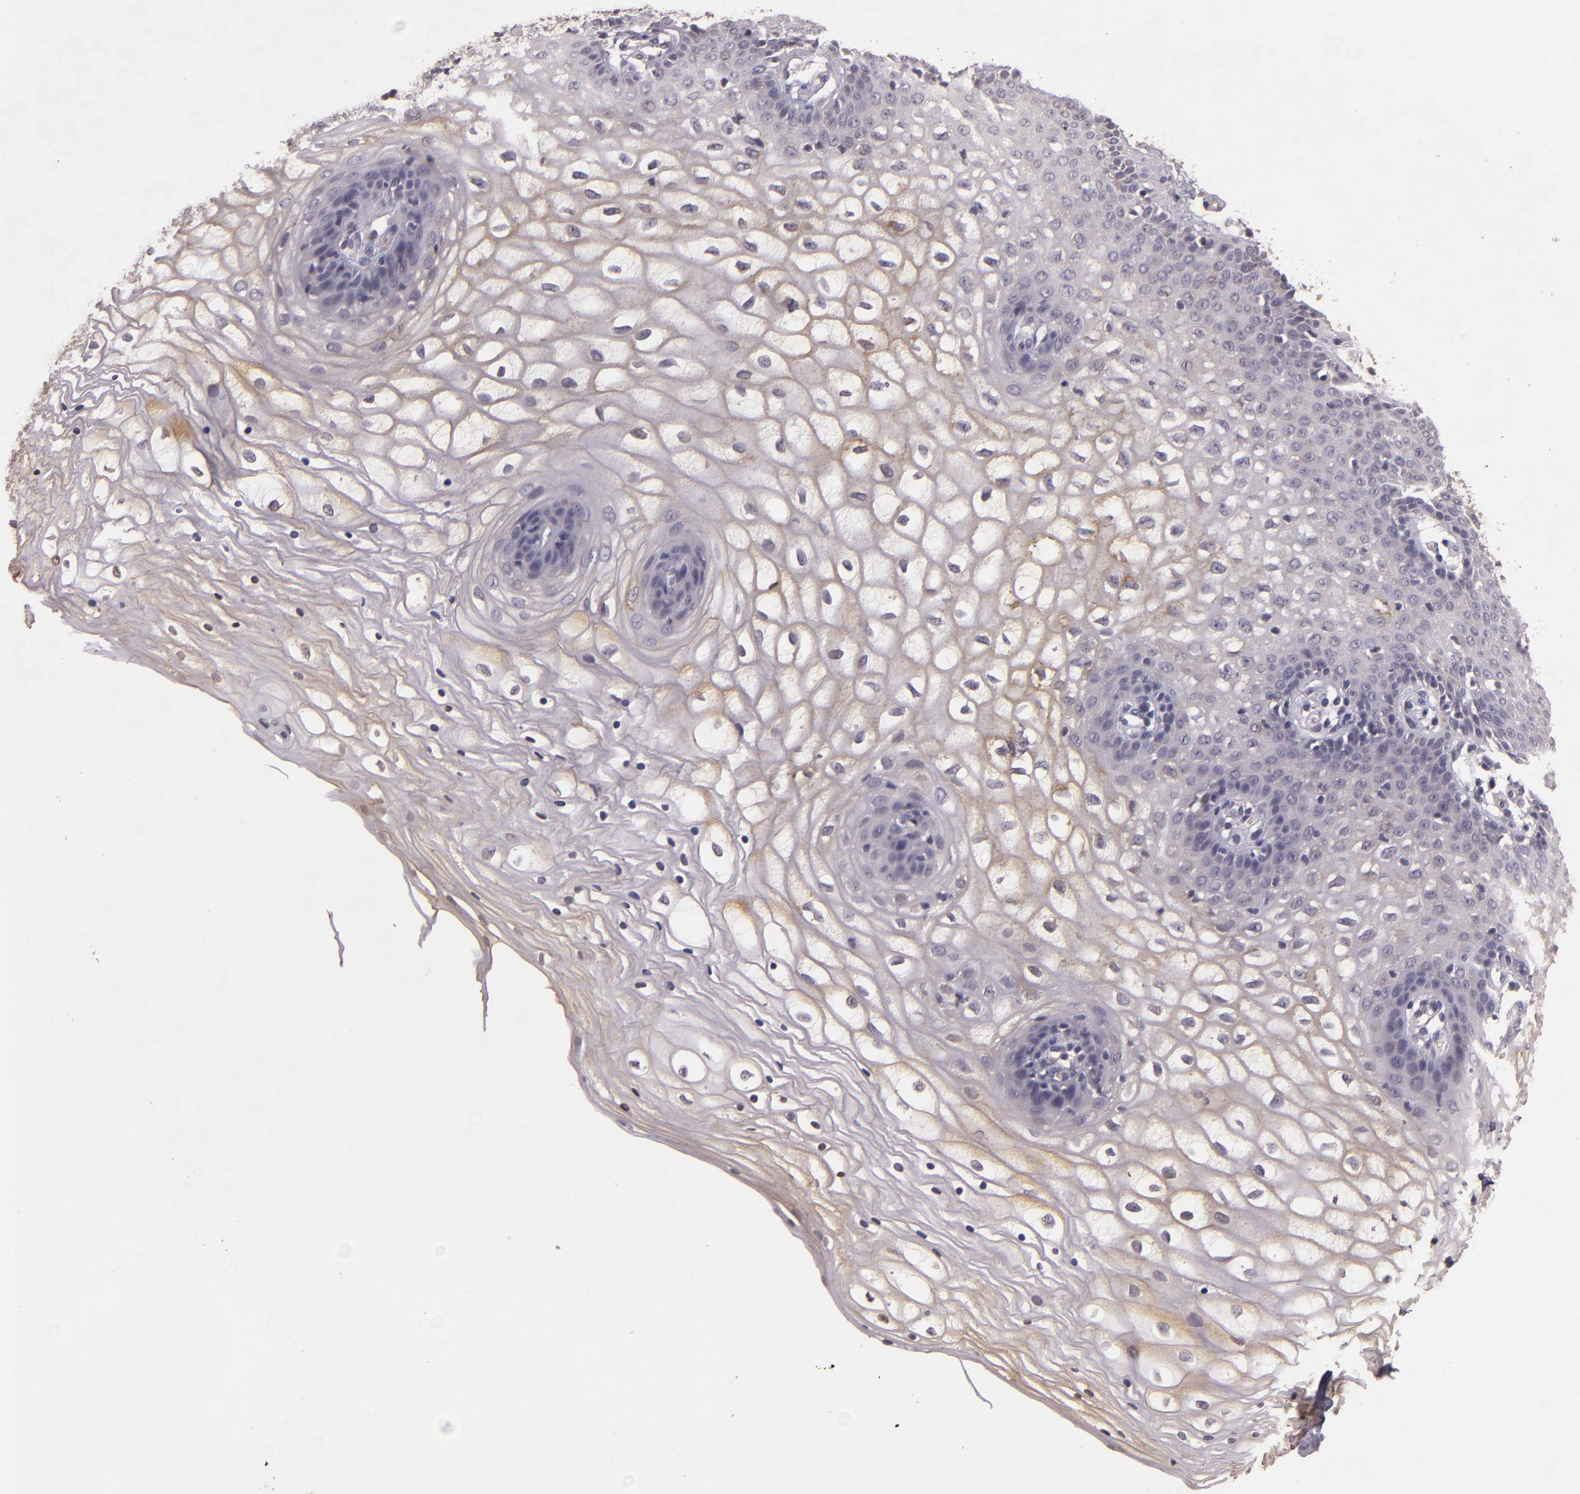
{"staining": {"intensity": "negative", "quantity": "none", "location": "none"}, "tissue": "vagina", "cell_type": "Squamous epithelial cells", "image_type": "normal", "snomed": [{"axis": "morphology", "description": "Normal tissue, NOS"}, {"axis": "topography", "description": "Vagina"}], "caption": "Benign vagina was stained to show a protein in brown. There is no significant staining in squamous epithelial cells. Brightfield microscopy of immunohistochemistry (IHC) stained with DAB (brown) and hematoxylin (blue), captured at high magnification.", "gene": "TFF1", "patient": {"sex": "female", "age": 34}}